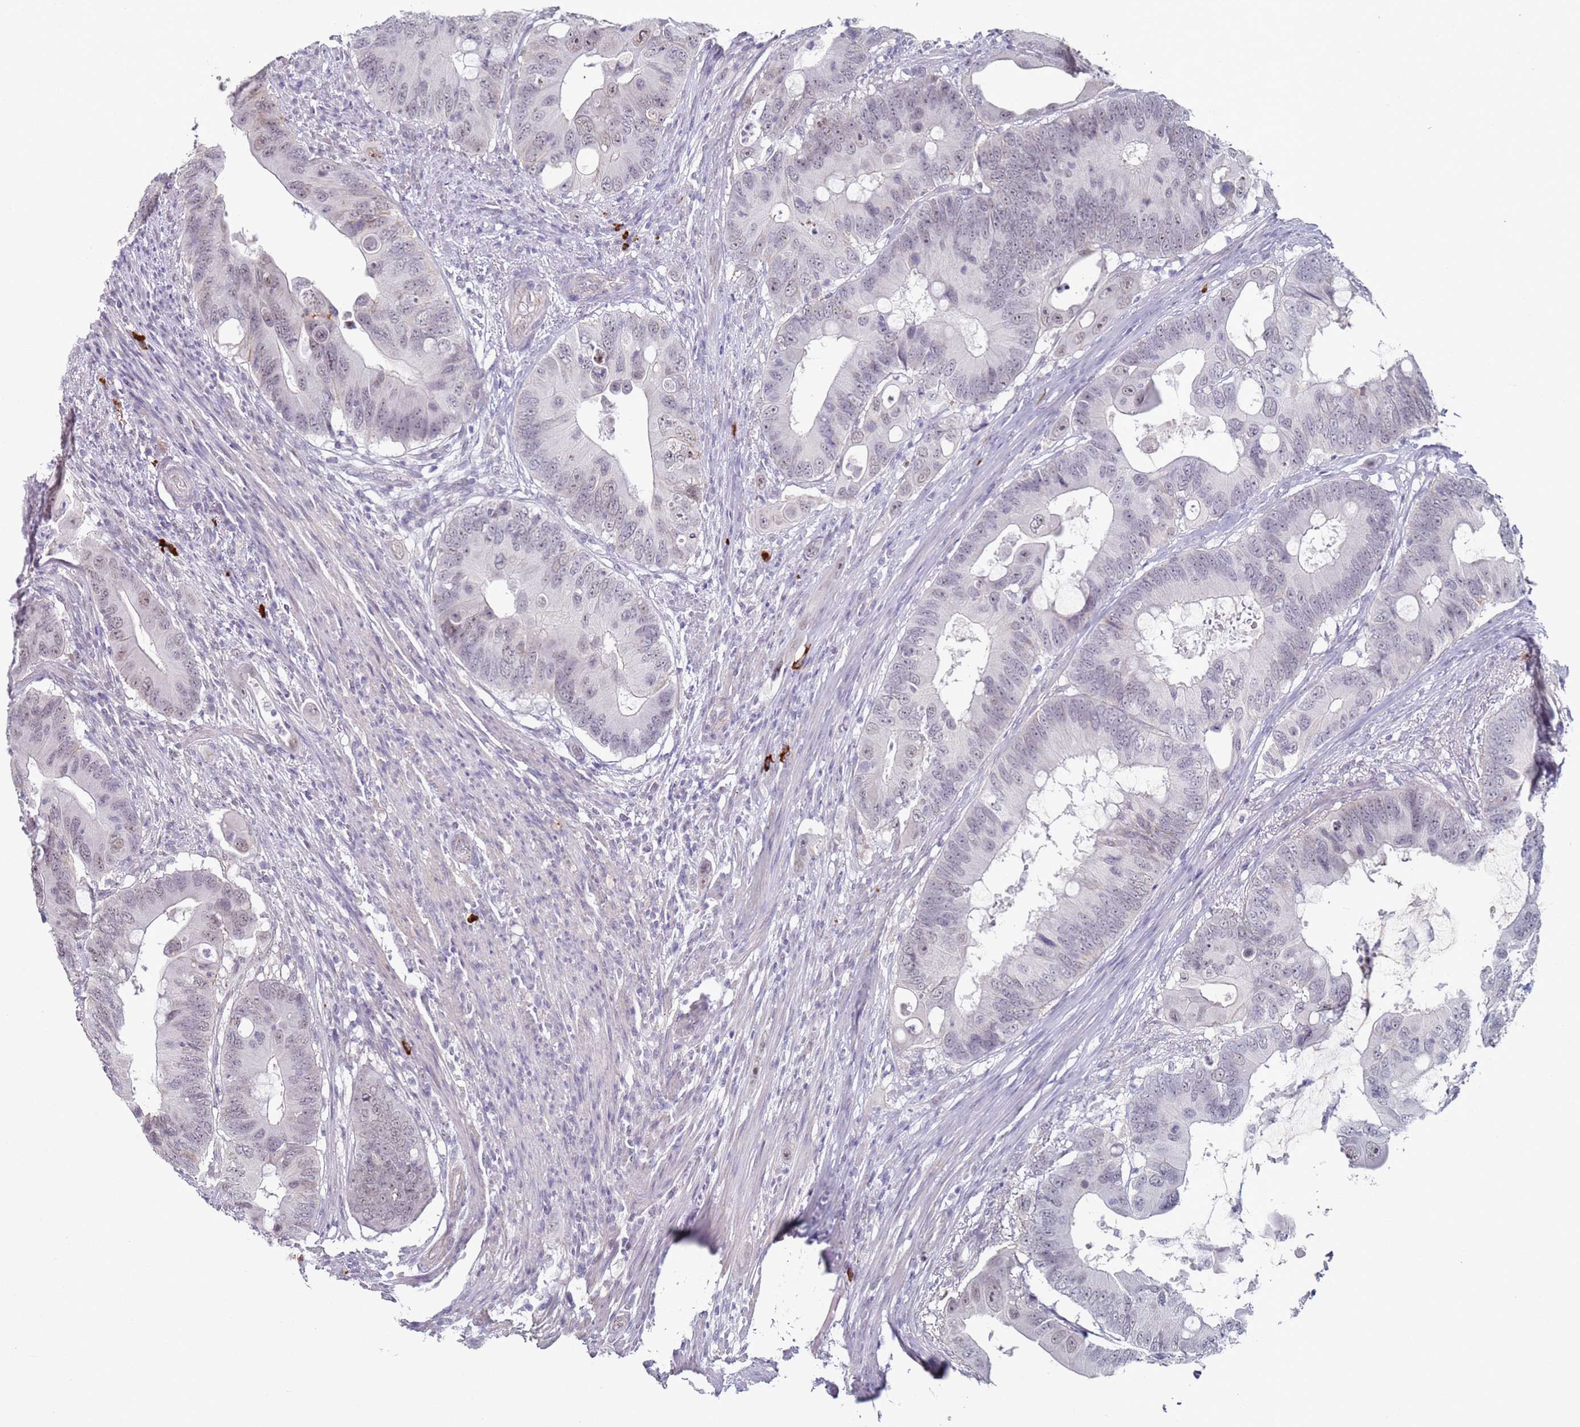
{"staining": {"intensity": "weak", "quantity": "<25%", "location": "nuclear"}, "tissue": "colorectal cancer", "cell_type": "Tumor cells", "image_type": "cancer", "snomed": [{"axis": "morphology", "description": "Adenocarcinoma, NOS"}, {"axis": "topography", "description": "Colon"}], "caption": "Tumor cells are negative for brown protein staining in adenocarcinoma (colorectal). (DAB (3,3'-diaminobenzidine) immunohistochemistry (IHC) with hematoxylin counter stain).", "gene": "ATF6B", "patient": {"sex": "male", "age": 71}}